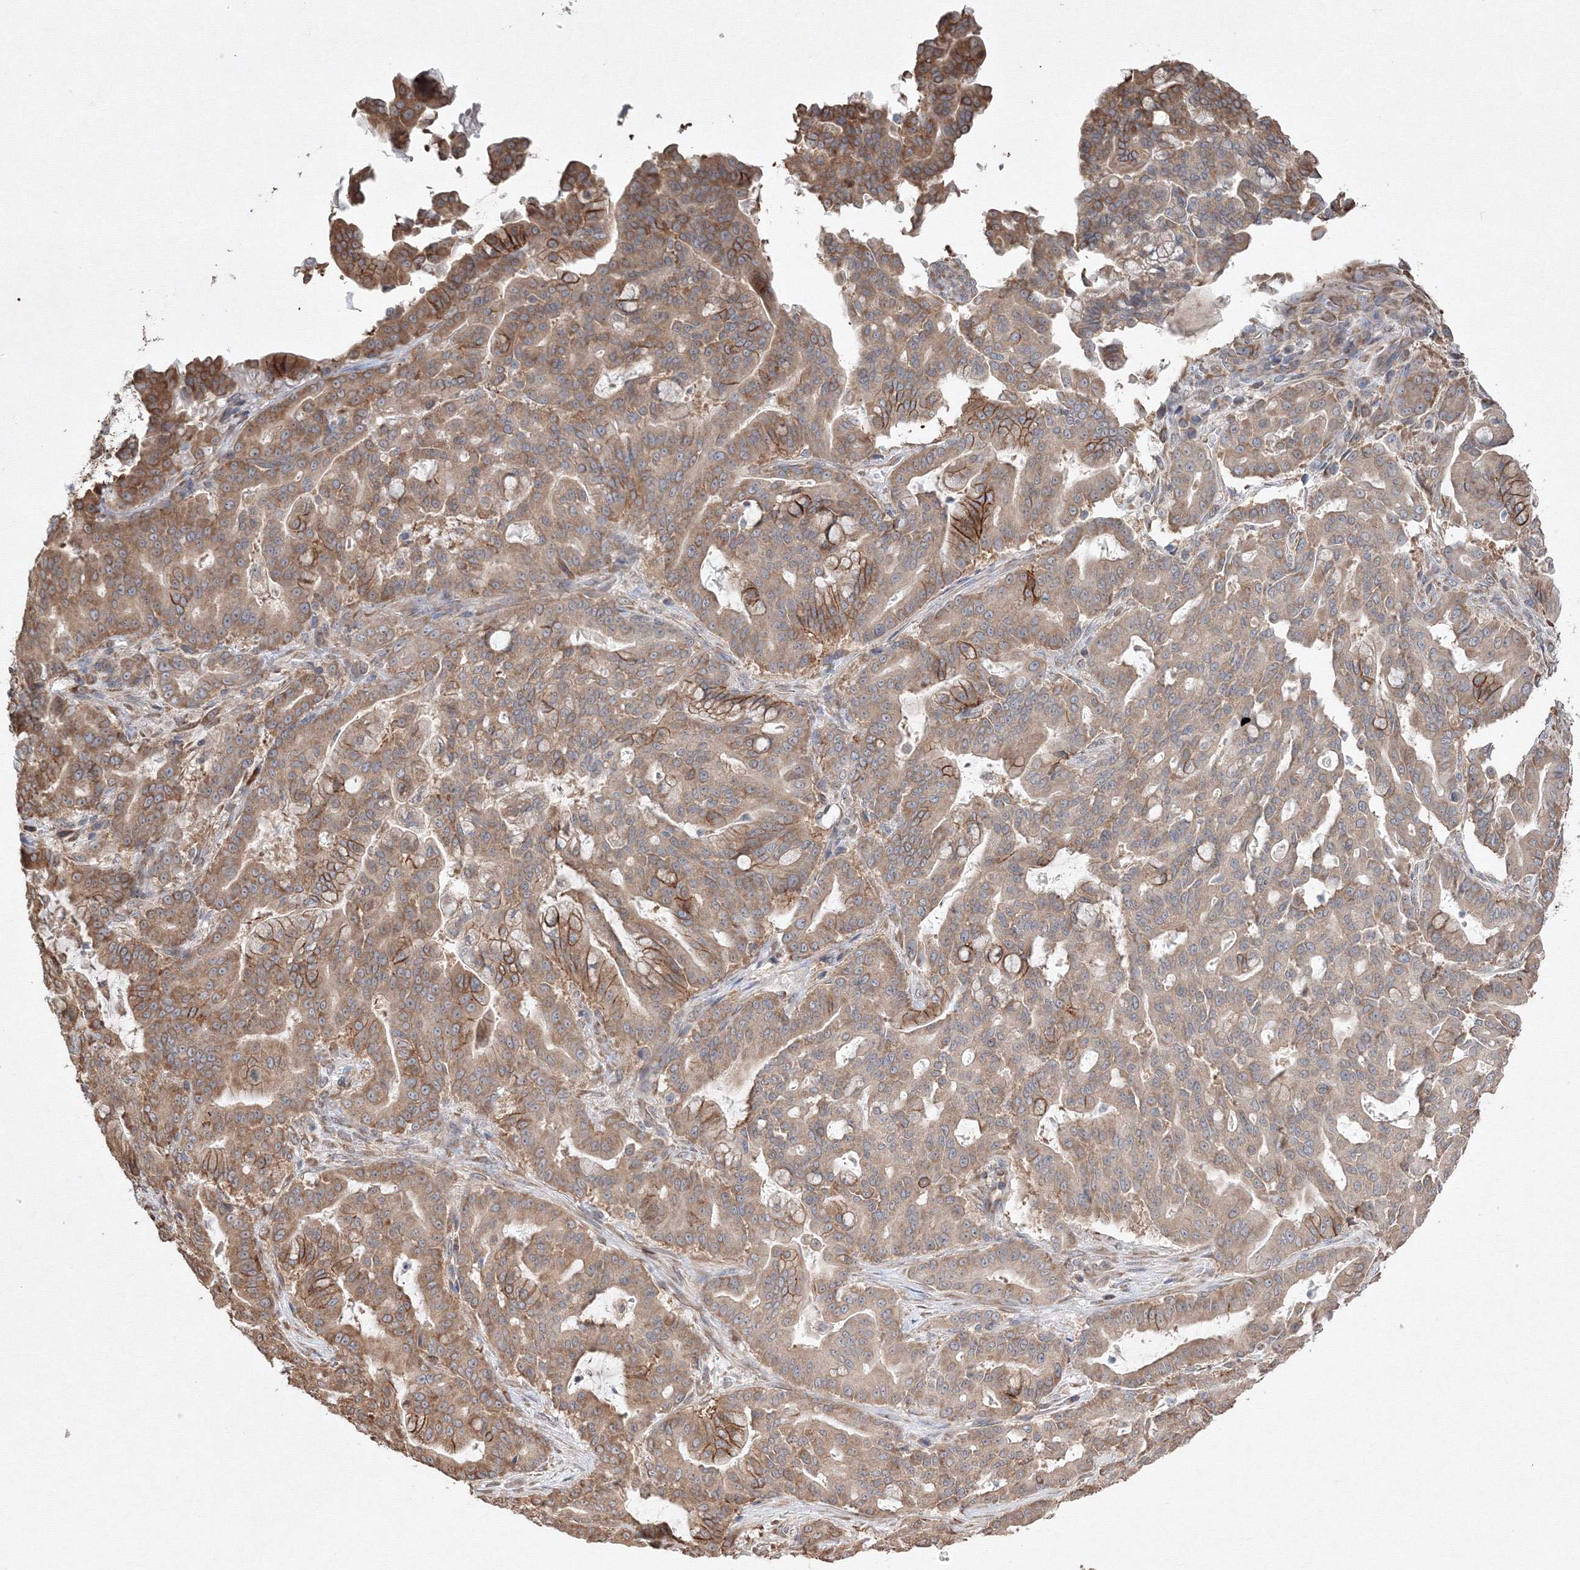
{"staining": {"intensity": "moderate", "quantity": ">75%", "location": "cytoplasmic/membranous"}, "tissue": "pancreatic cancer", "cell_type": "Tumor cells", "image_type": "cancer", "snomed": [{"axis": "morphology", "description": "Adenocarcinoma, NOS"}, {"axis": "topography", "description": "Pancreas"}], "caption": "Brown immunohistochemical staining in human pancreatic cancer (adenocarcinoma) displays moderate cytoplasmic/membranous staining in approximately >75% of tumor cells.", "gene": "FBXL8", "patient": {"sex": "male", "age": 63}}